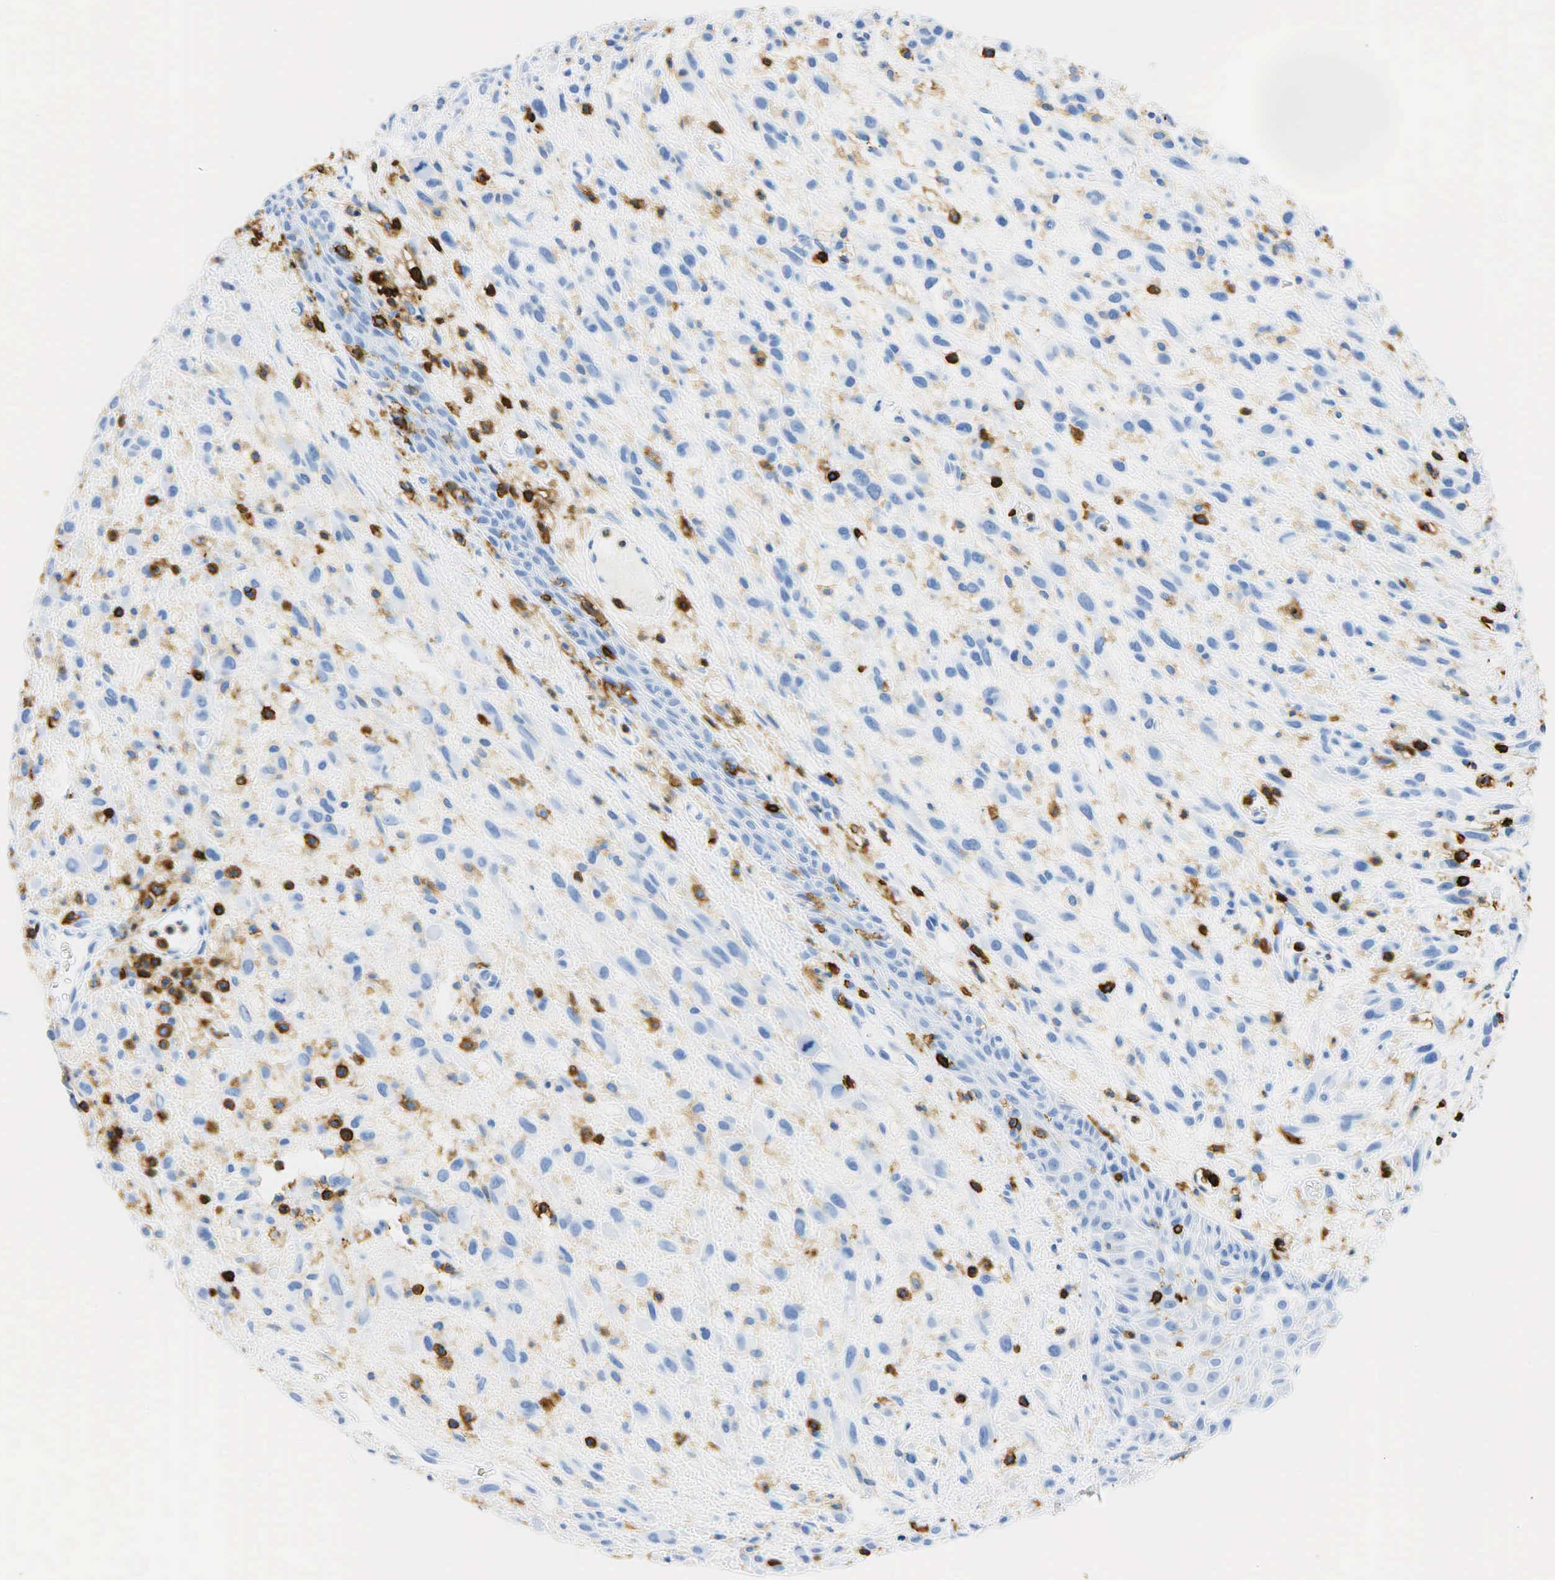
{"staining": {"intensity": "negative", "quantity": "none", "location": "none"}, "tissue": "melanoma", "cell_type": "Tumor cells", "image_type": "cancer", "snomed": [{"axis": "morphology", "description": "Malignant melanoma, NOS"}, {"axis": "topography", "description": "Skin"}], "caption": "High power microscopy photomicrograph of an immunohistochemistry image of melanoma, revealing no significant staining in tumor cells.", "gene": "PTPRC", "patient": {"sex": "male", "age": 51}}